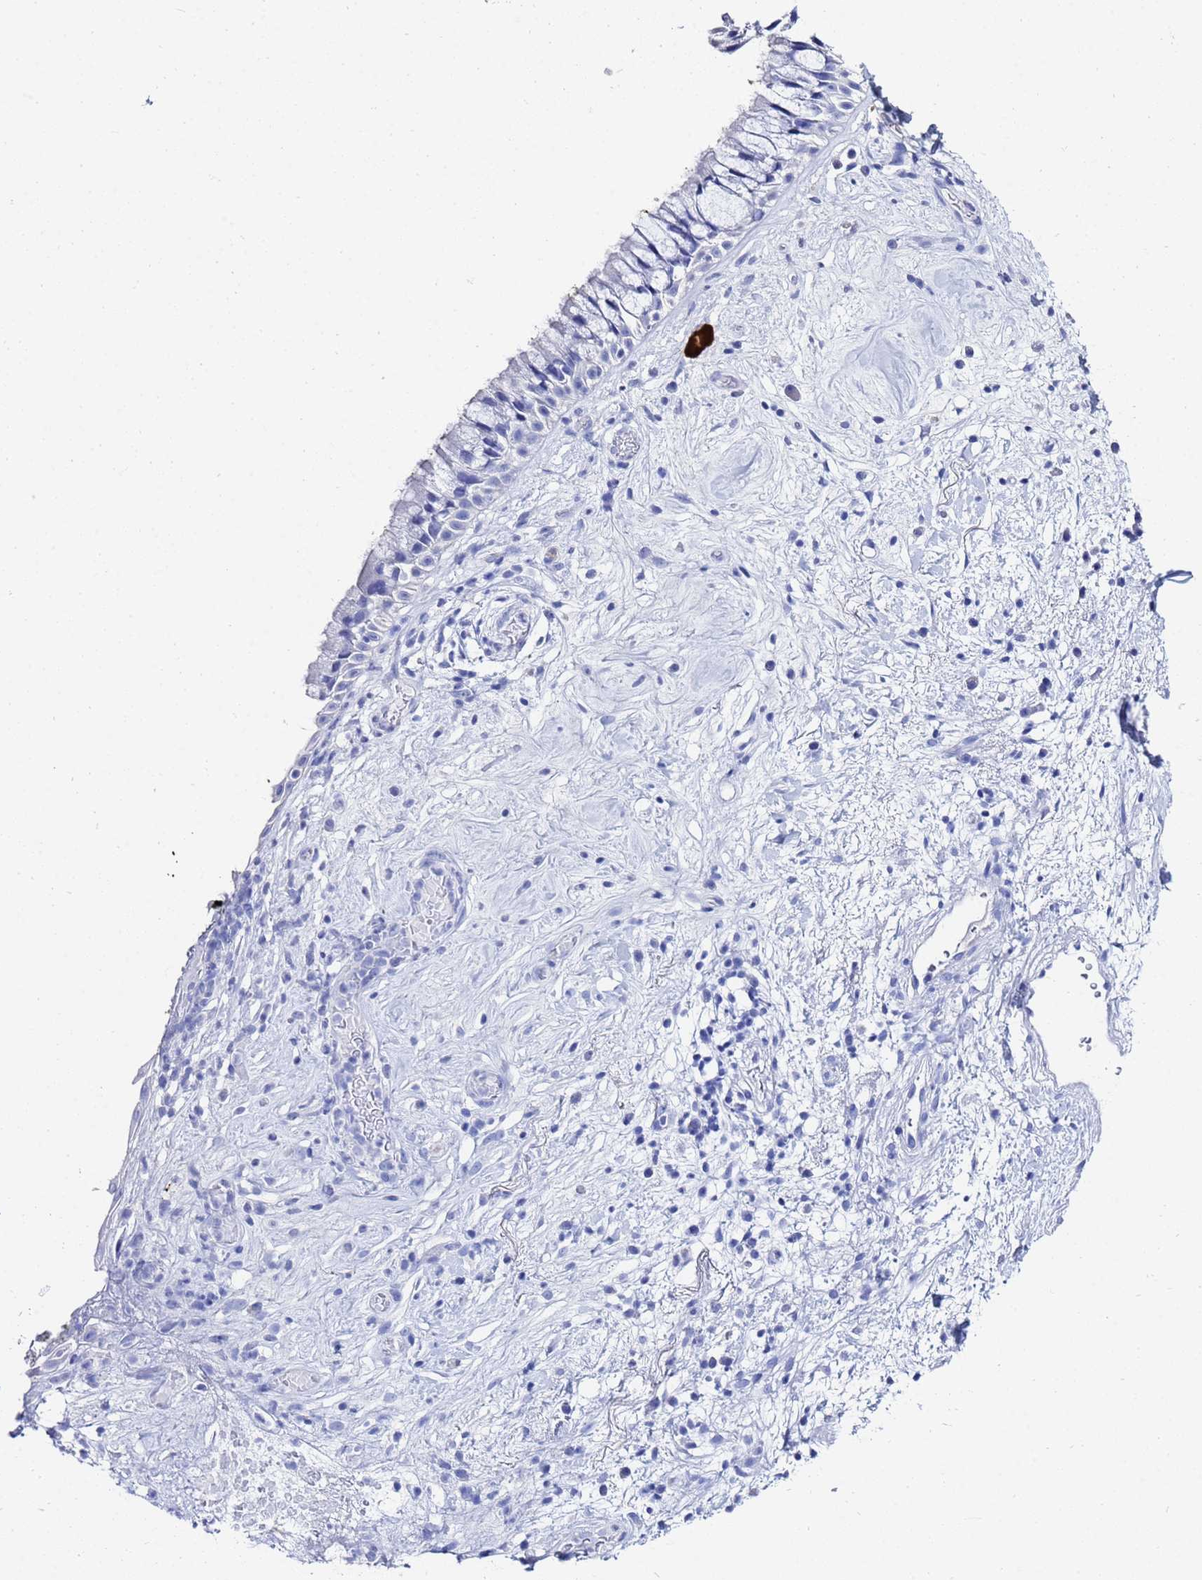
{"staining": {"intensity": "negative", "quantity": "none", "location": "none"}, "tissue": "nasopharynx", "cell_type": "Respiratory epithelial cells", "image_type": "normal", "snomed": [{"axis": "morphology", "description": "Normal tissue, NOS"}, {"axis": "morphology", "description": "Squamous cell carcinoma, NOS"}, {"axis": "topography", "description": "Nasopharynx"}, {"axis": "topography", "description": "Head-Neck"}], "caption": "Immunohistochemistry micrograph of normal nasopharynx: human nasopharynx stained with DAB exhibits no significant protein staining in respiratory epithelial cells.", "gene": "GGT1", "patient": {"sex": "male", "age": 85}}